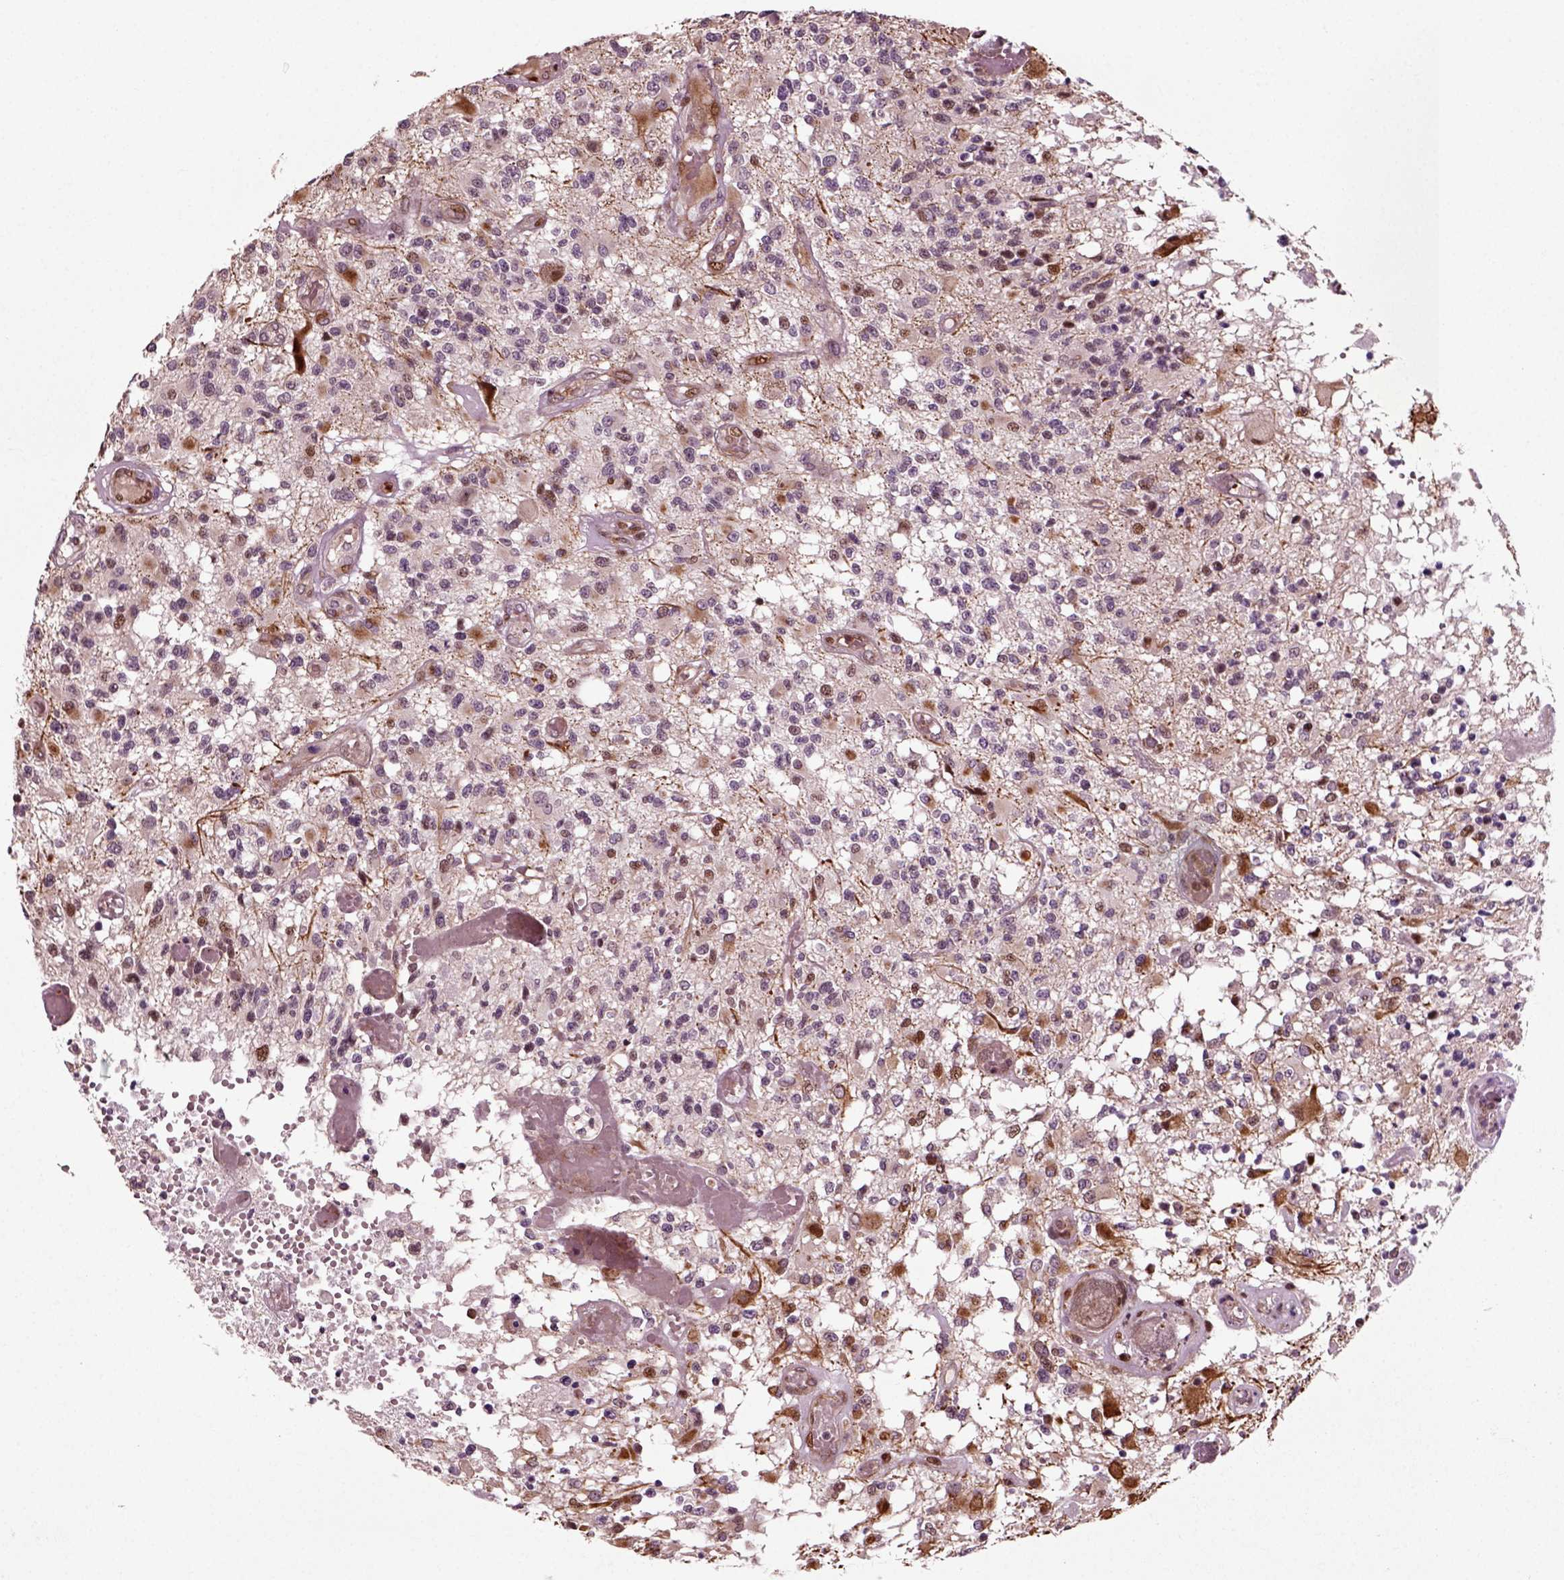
{"staining": {"intensity": "negative", "quantity": "none", "location": "none"}, "tissue": "glioma", "cell_type": "Tumor cells", "image_type": "cancer", "snomed": [{"axis": "morphology", "description": "Glioma, malignant, High grade"}, {"axis": "topography", "description": "Brain"}], "caption": "High magnification brightfield microscopy of glioma stained with DAB (brown) and counterstained with hematoxylin (blue): tumor cells show no significant staining.", "gene": "CDC14A", "patient": {"sex": "female", "age": 63}}